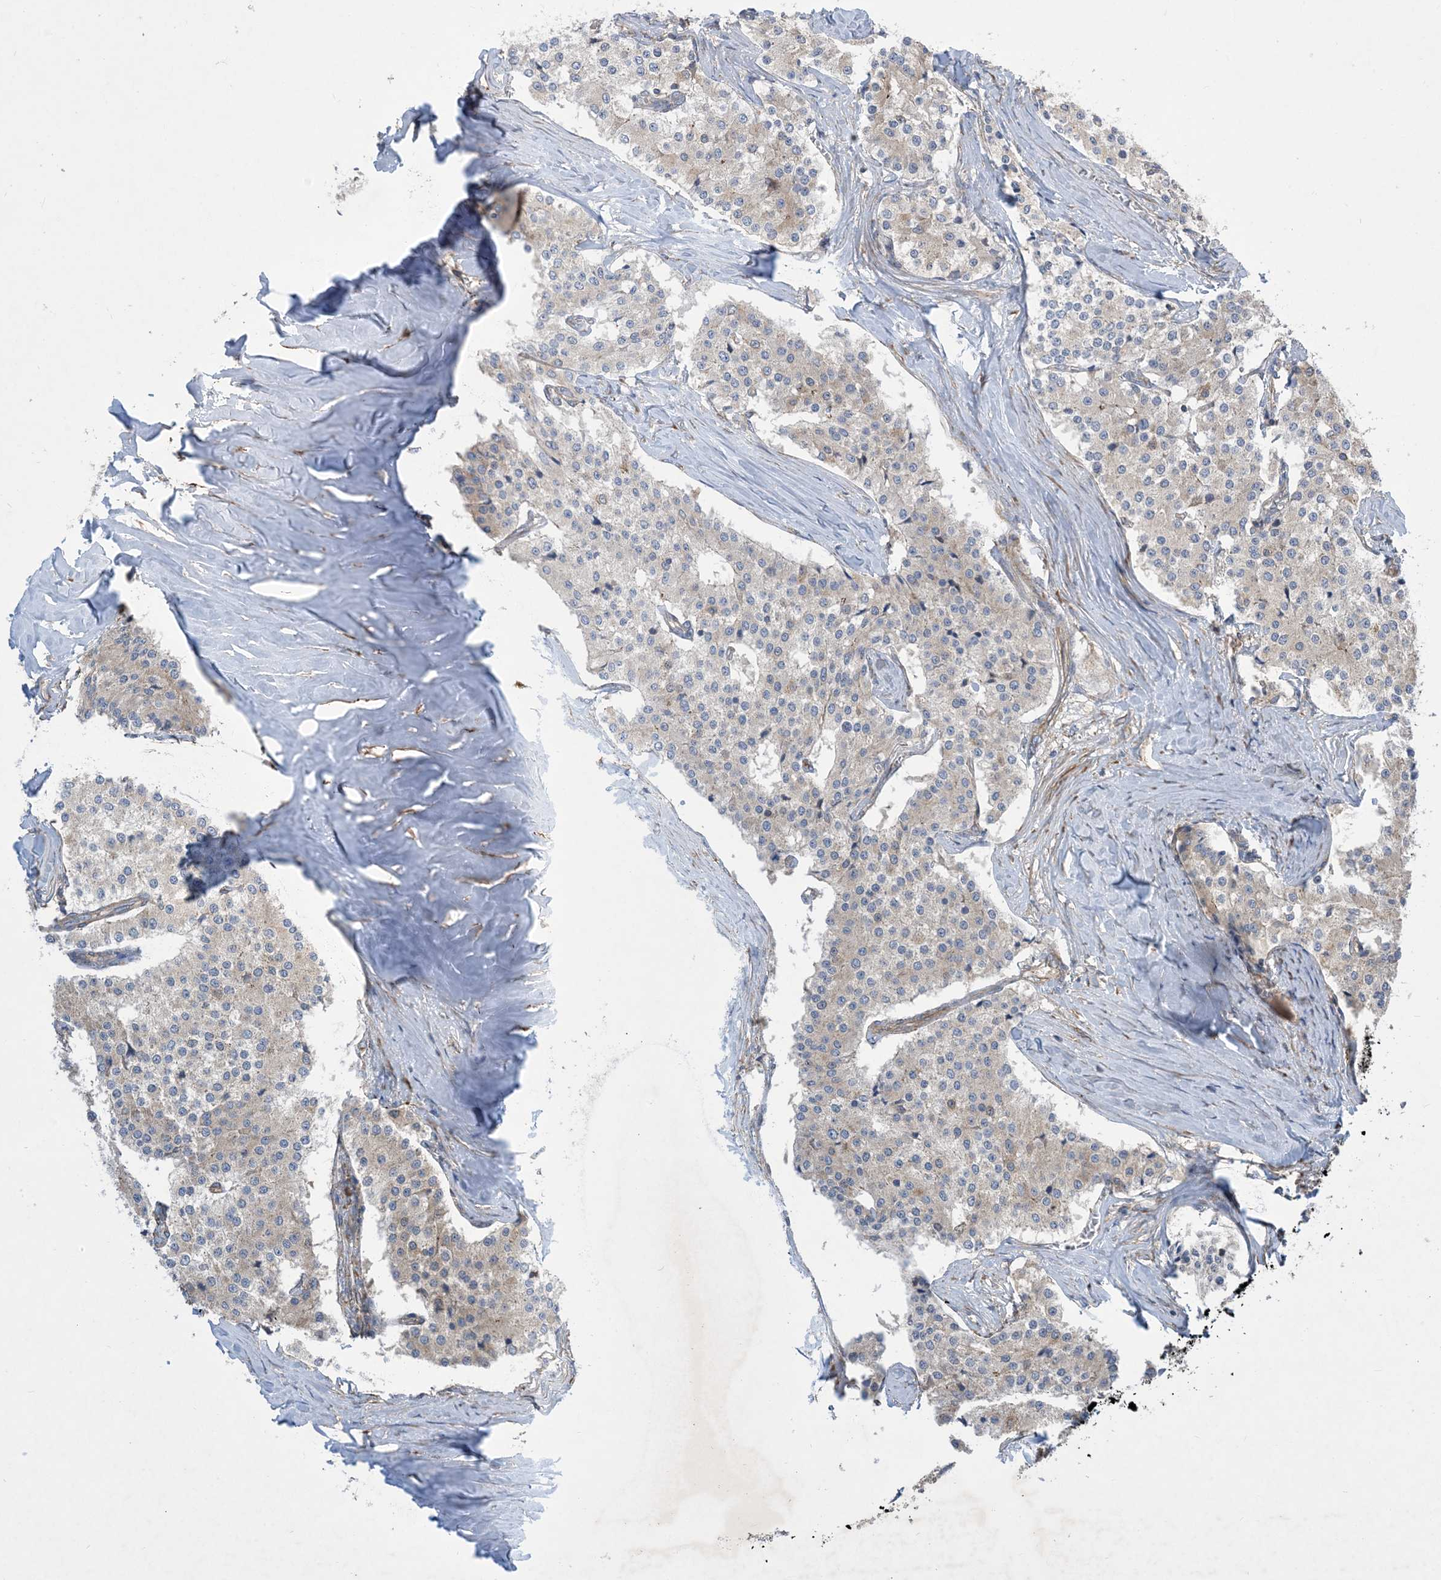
{"staining": {"intensity": "negative", "quantity": "none", "location": "none"}, "tissue": "carcinoid", "cell_type": "Tumor cells", "image_type": "cancer", "snomed": [{"axis": "morphology", "description": "Carcinoid, malignant, NOS"}, {"axis": "topography", "description": "Colon"}], "caption": "Histopathology image shows no protein staining in tumor cells of carcinoid (malignant) tissue.", "gene": "OTOP1", "patient": {"sex": "female", "age": 52}}